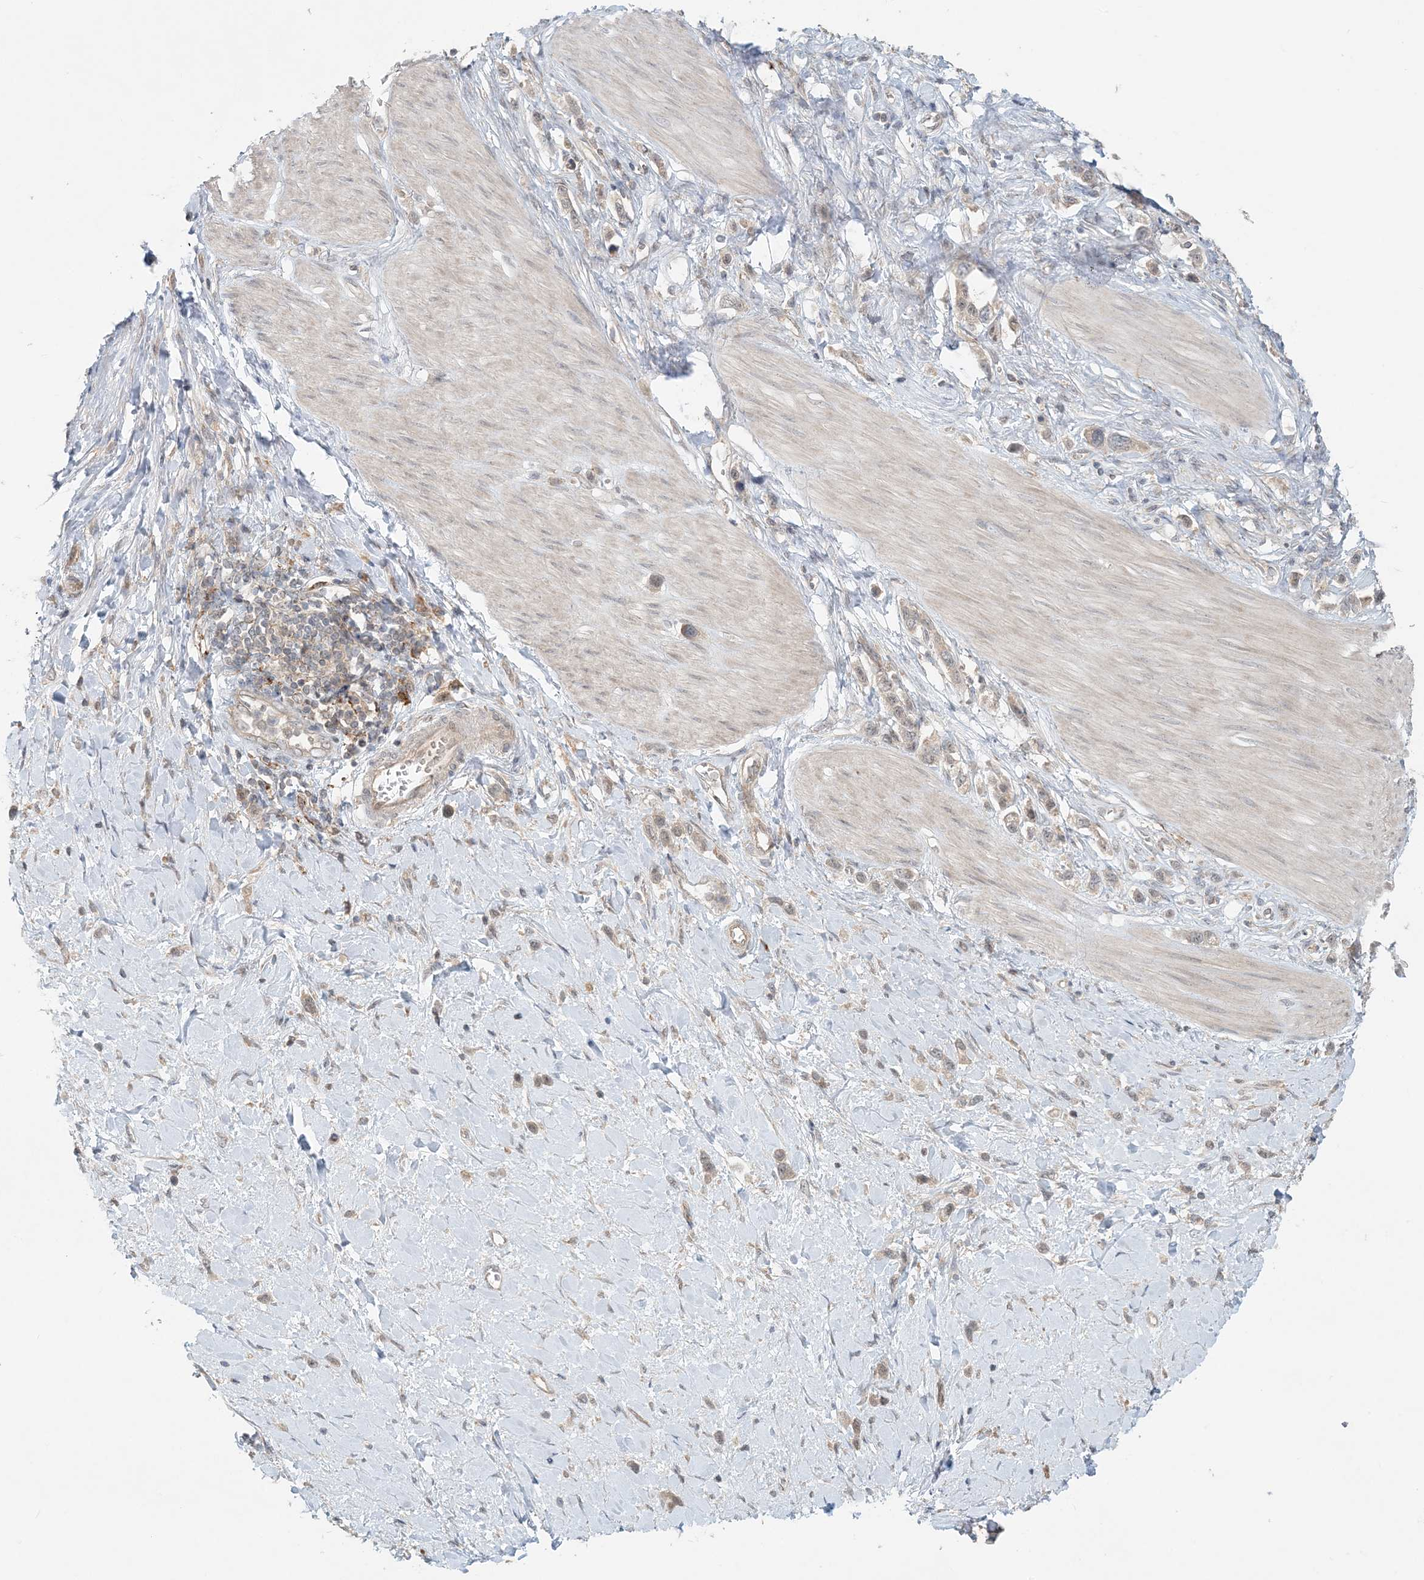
{"staining": {"intensity": "weak", "quantity": ">75%", "location": "cytoplasmic/membranous"}, "tissue": "stomach cancer", "cell_type": "Tumor cells", "image_type": "cancer", "snomed": [{"axis": "morphology", "description": "Adenocarcinoma, NOS"}, {"axis": "topography", "description": "Stomach"}], "caption": "Tumor cells show low levels of weak cytoplasmic/membranous positivity in about >75% of cells in human adenocarcinoma (stomach). (brown staining indicates protein expression, while blue staining denotes nuclei).", "gene": "OBI1", "patient": {"sex": "female", "age": 65}}